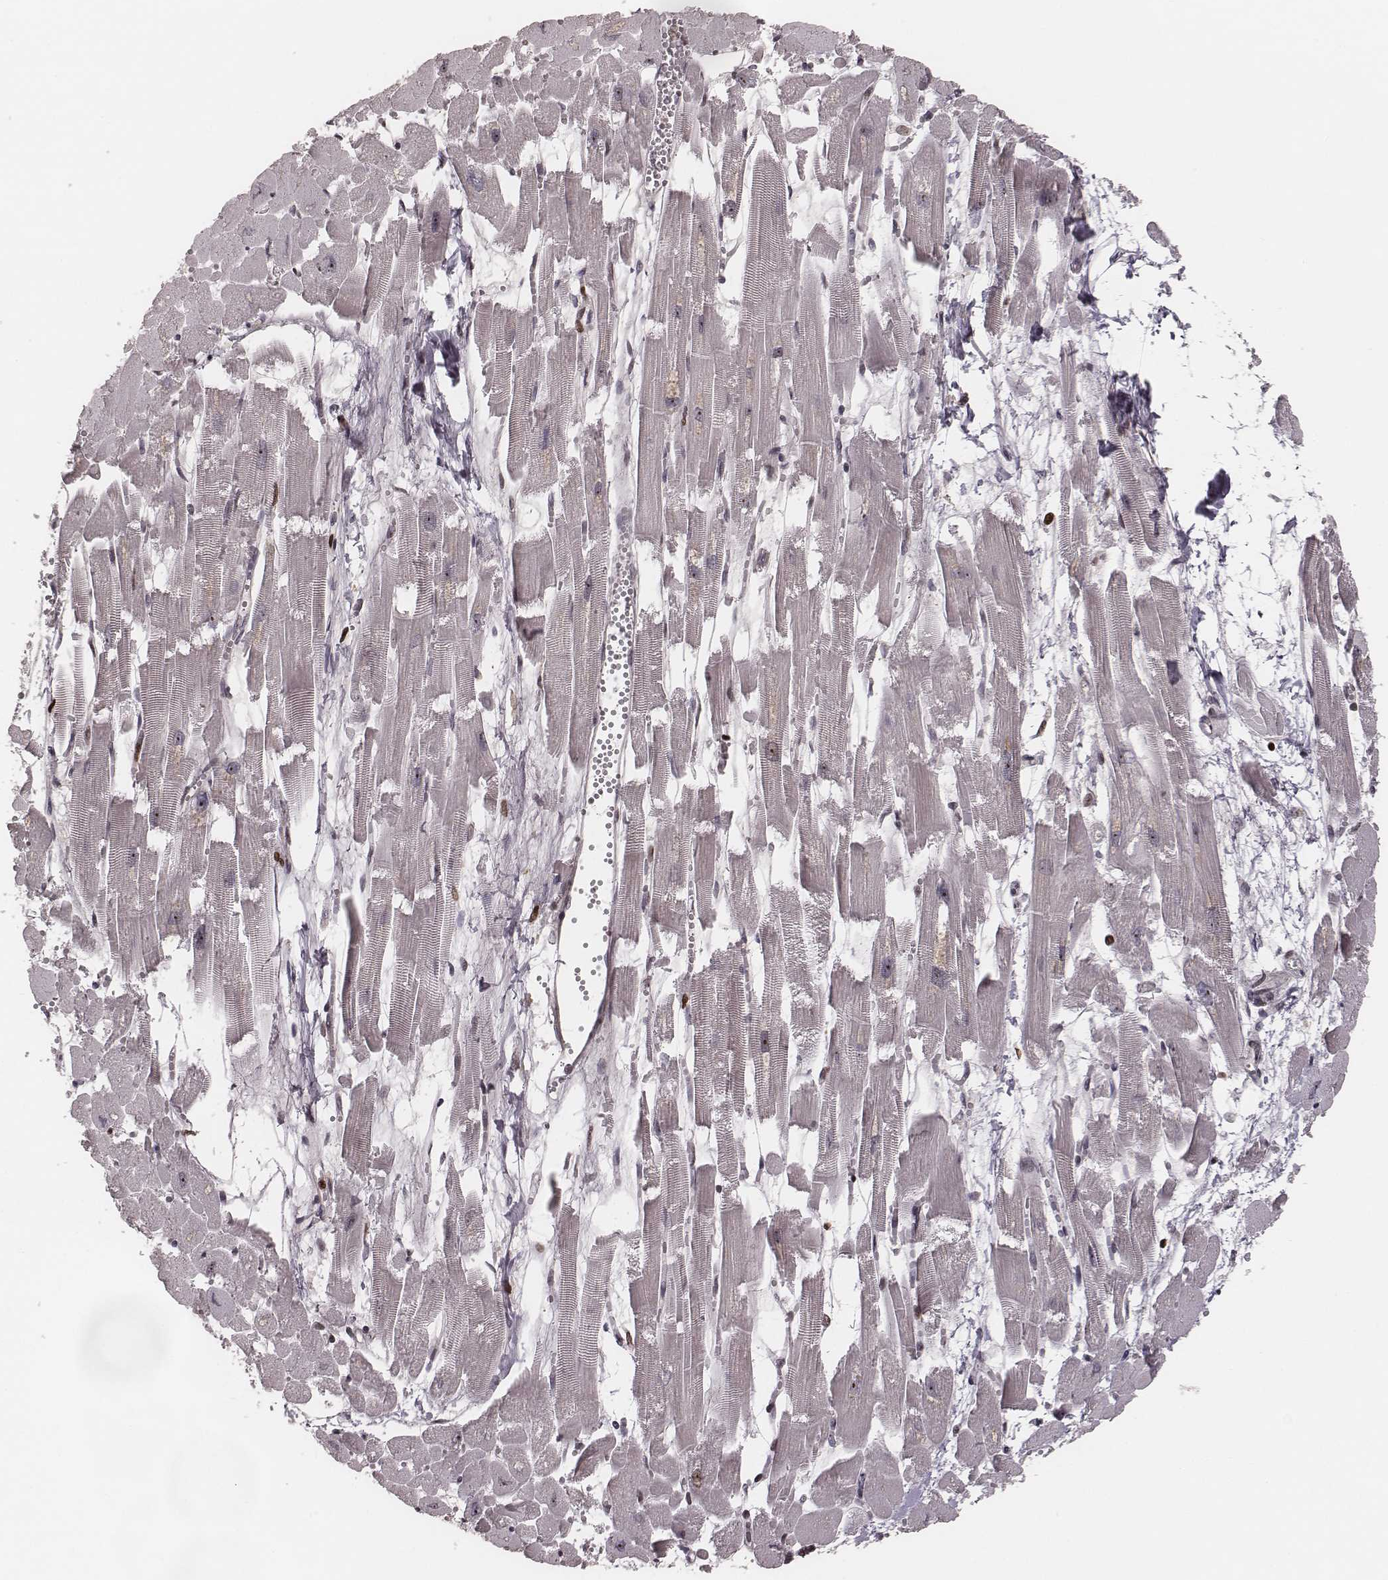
{"staining": {"intensity": "moderate", "quantity": "<25%", "location": "nuclear"}, "tissue": "heart muscle", "cell_type": "Cardiomyocytes", "image_type": "normal", "snomed": [{"axis": "morphology", "description": "Normal tissue, NOS"}, {"axis": "topography", "description": "Heart"}], "caption": "This is a histology image of IHC staining of normal heart muscle, which shows moderate positivity in the nuclear of cardiomyocytes.", "gene": "VRK3", "patient": {"sex": "female", "age": 52}}